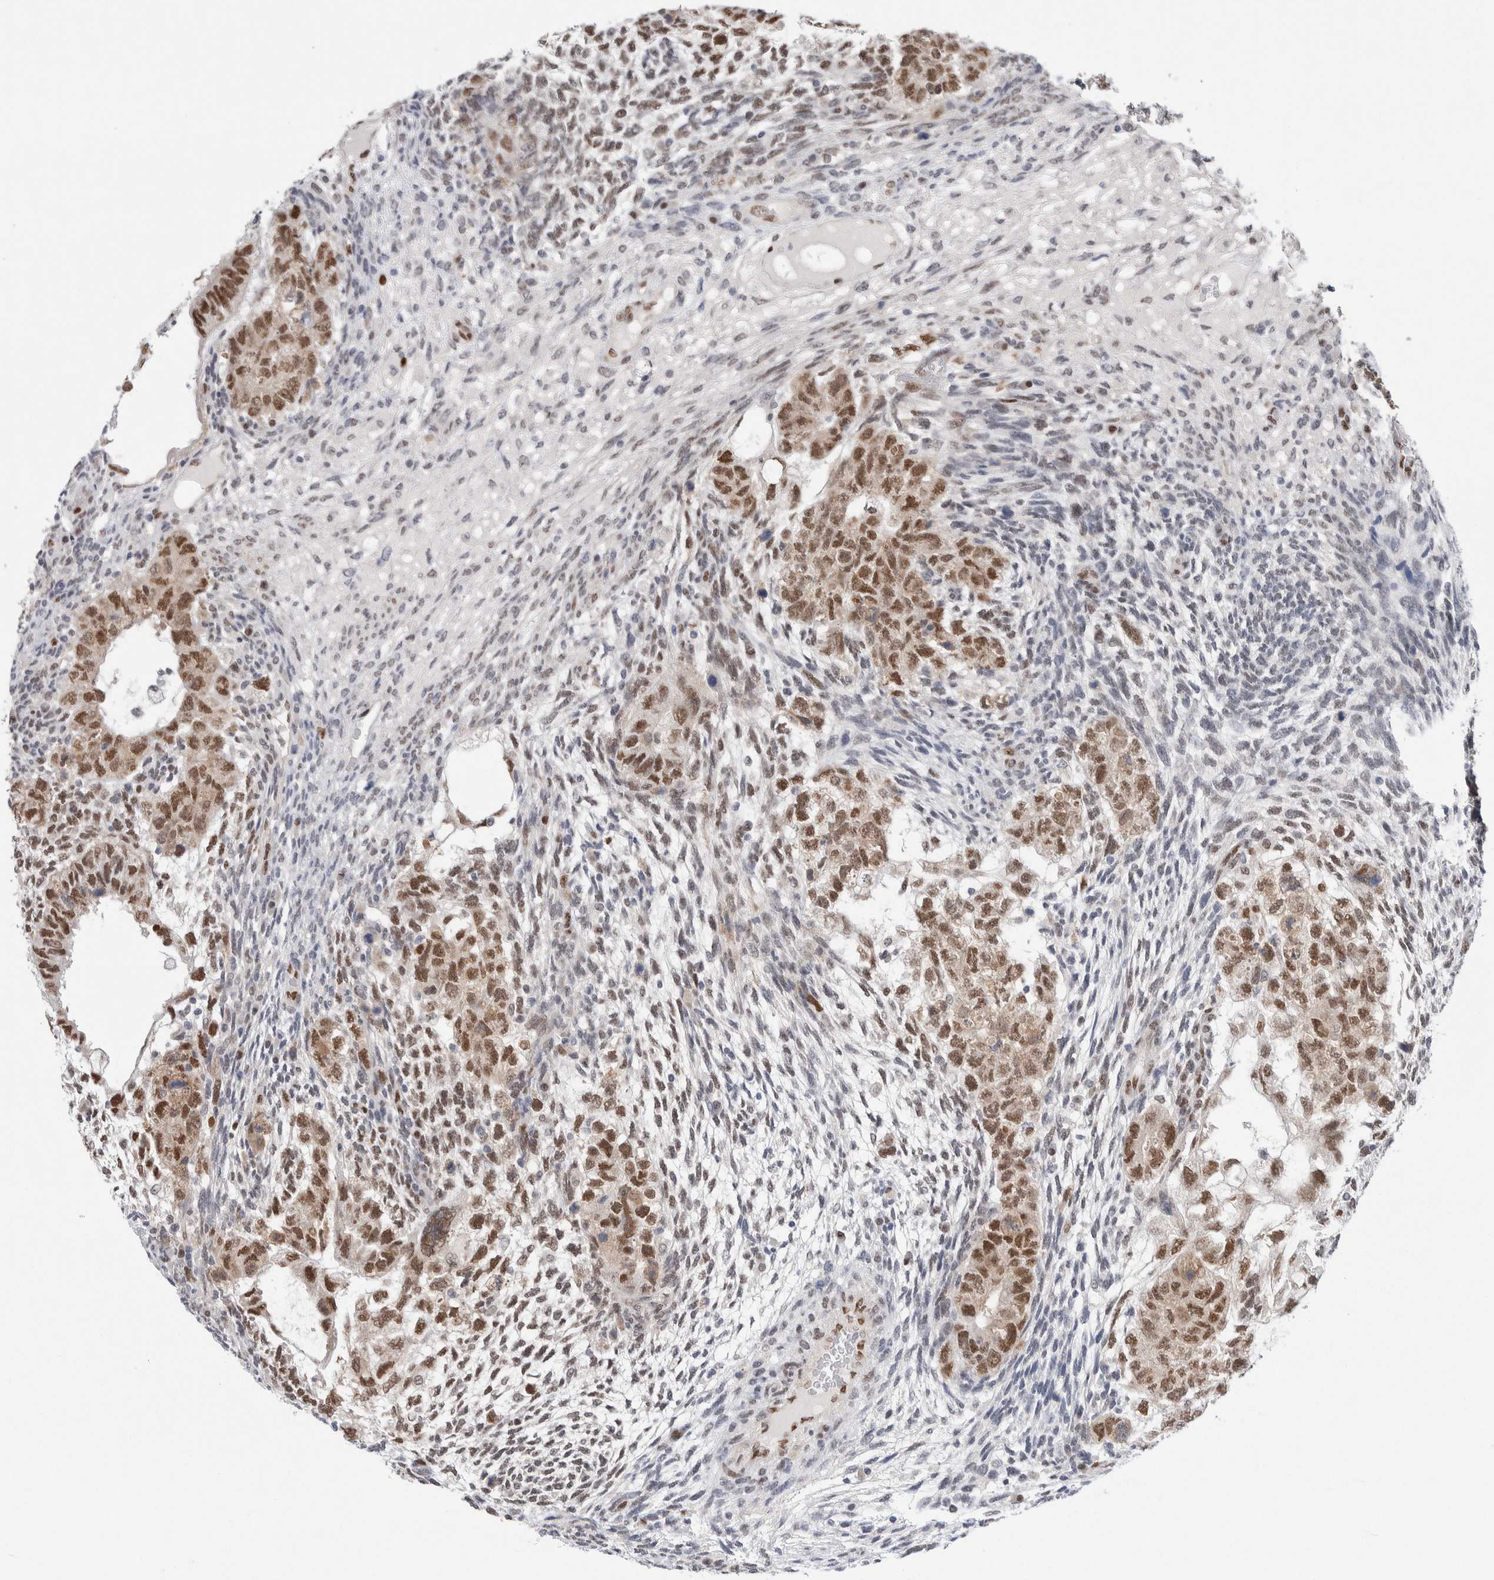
{"staining": {"intensity": "moderate", "quantity": ">75%", "location": "nuclear"}, "tissue": "testis cancer", "cell_type": "Tumor cells", "image_type": "cancer", "snomed": [{"axis": "morphology", "description": "Normal tissue, NOS"}, {"axis": "morphology", "description": "Carcinoma, Embryonal, NOS"}, {"axis": "topography", "description": "Testis"}], "caption": "Moderate nuclear positivity for a protein is identified in about >75% of tumor cells of testis embryonal carcinoma using immunohistochemistry (IHC).", "gene": "PRMT1", "patient": {"sex": "male", "age": 36}}